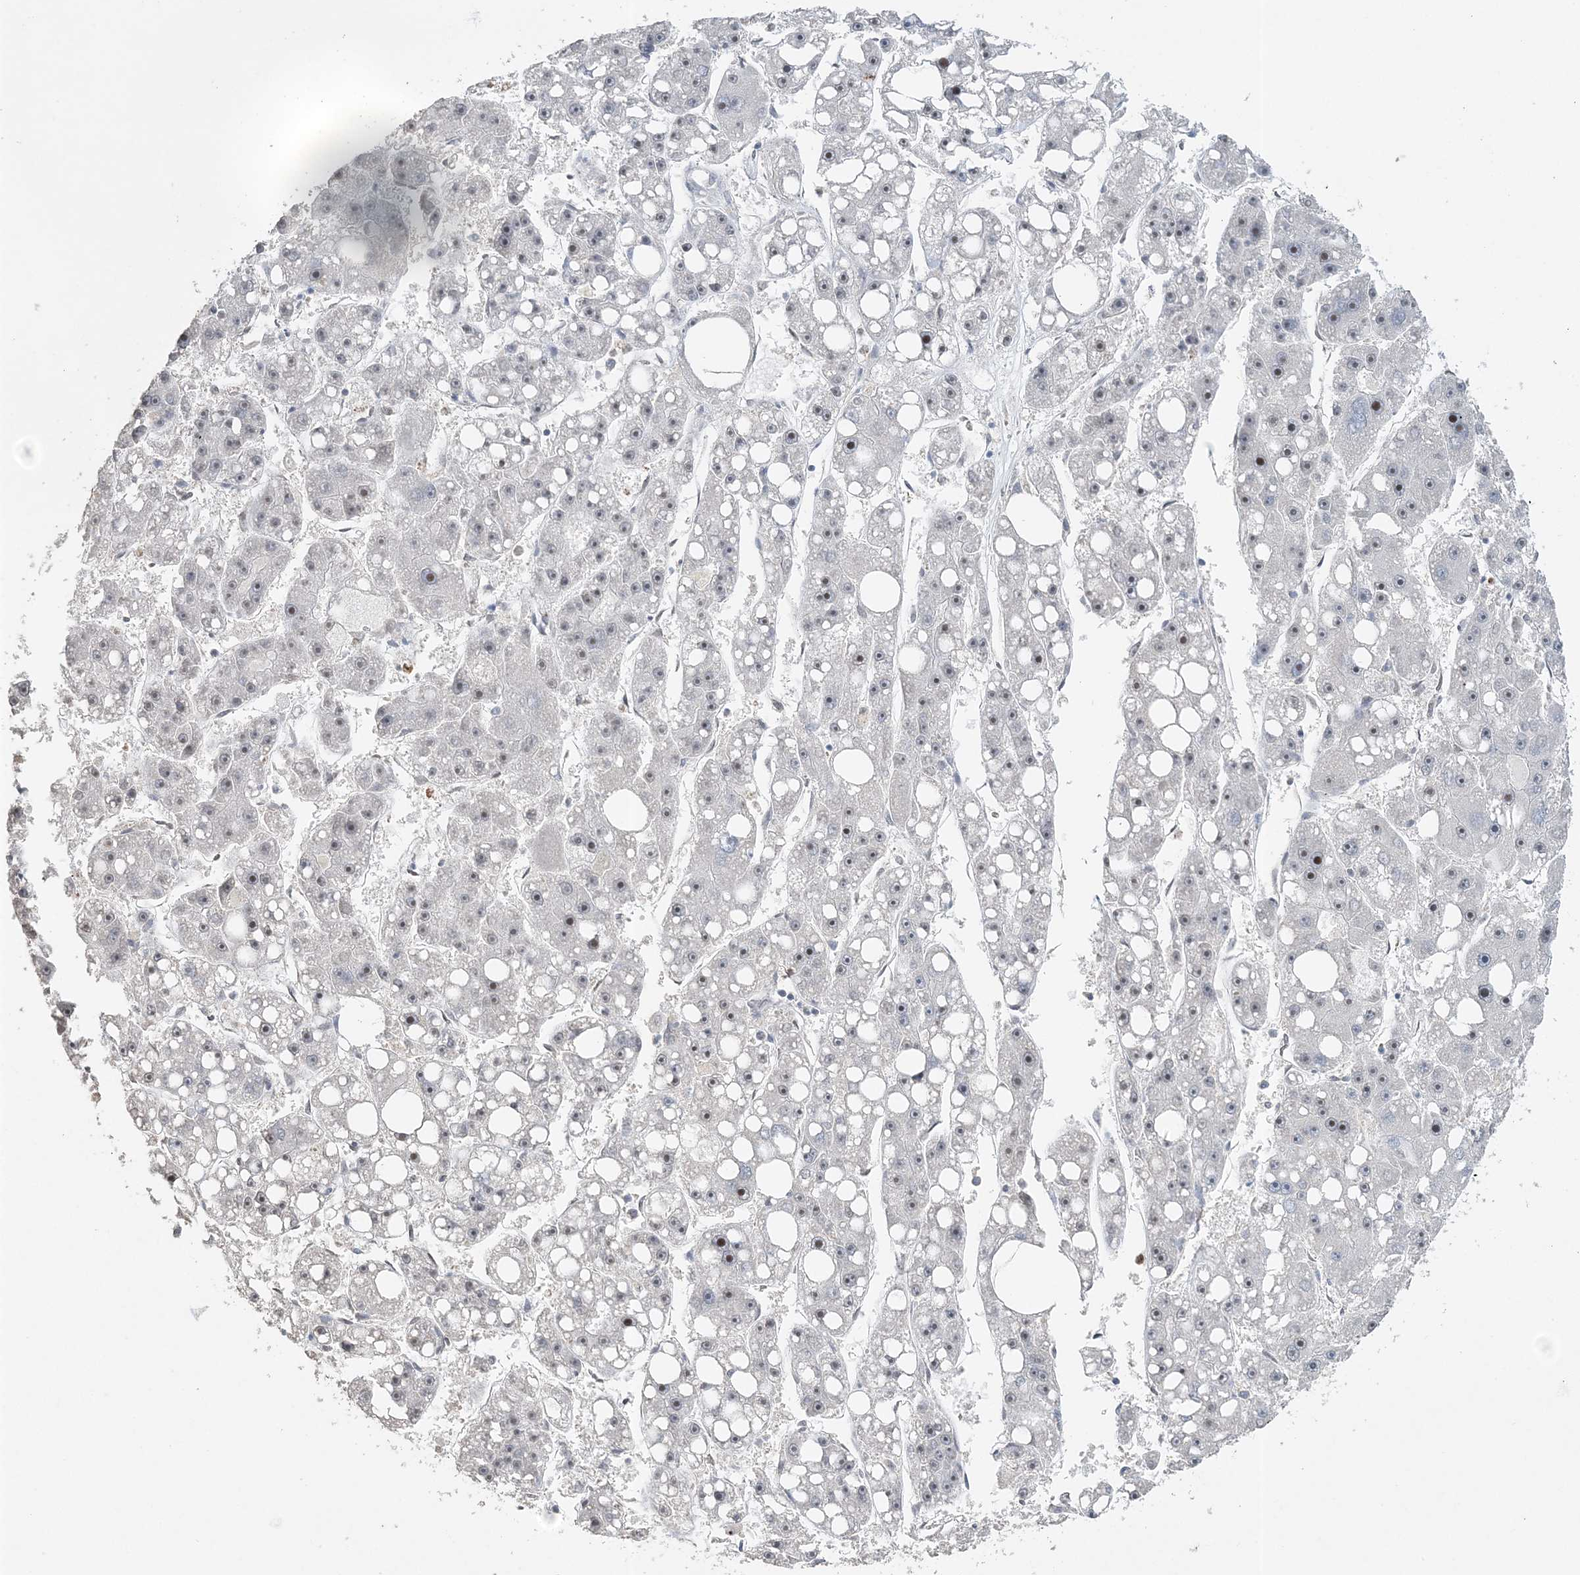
{"staining": {"intensity": "weak", "quantity": ">75%", "location": "nuclear"}, "tissue": "liver cancer", "cell_type": "Tumor cells", "image_type": "cancer", "snomed": [{"axis": "morphology", "description": "Carcinoma, Hepatocellular, NOS"}, {"axis": "topography", "description": "Liver"}], "caption": "Protein staining demonstrates weak nuclear expression in about >75% of tumor cells in liver hepatocellular carcinoma.", "gene": "FAM110A", "patient": {"sex": "female", "age": 61}}